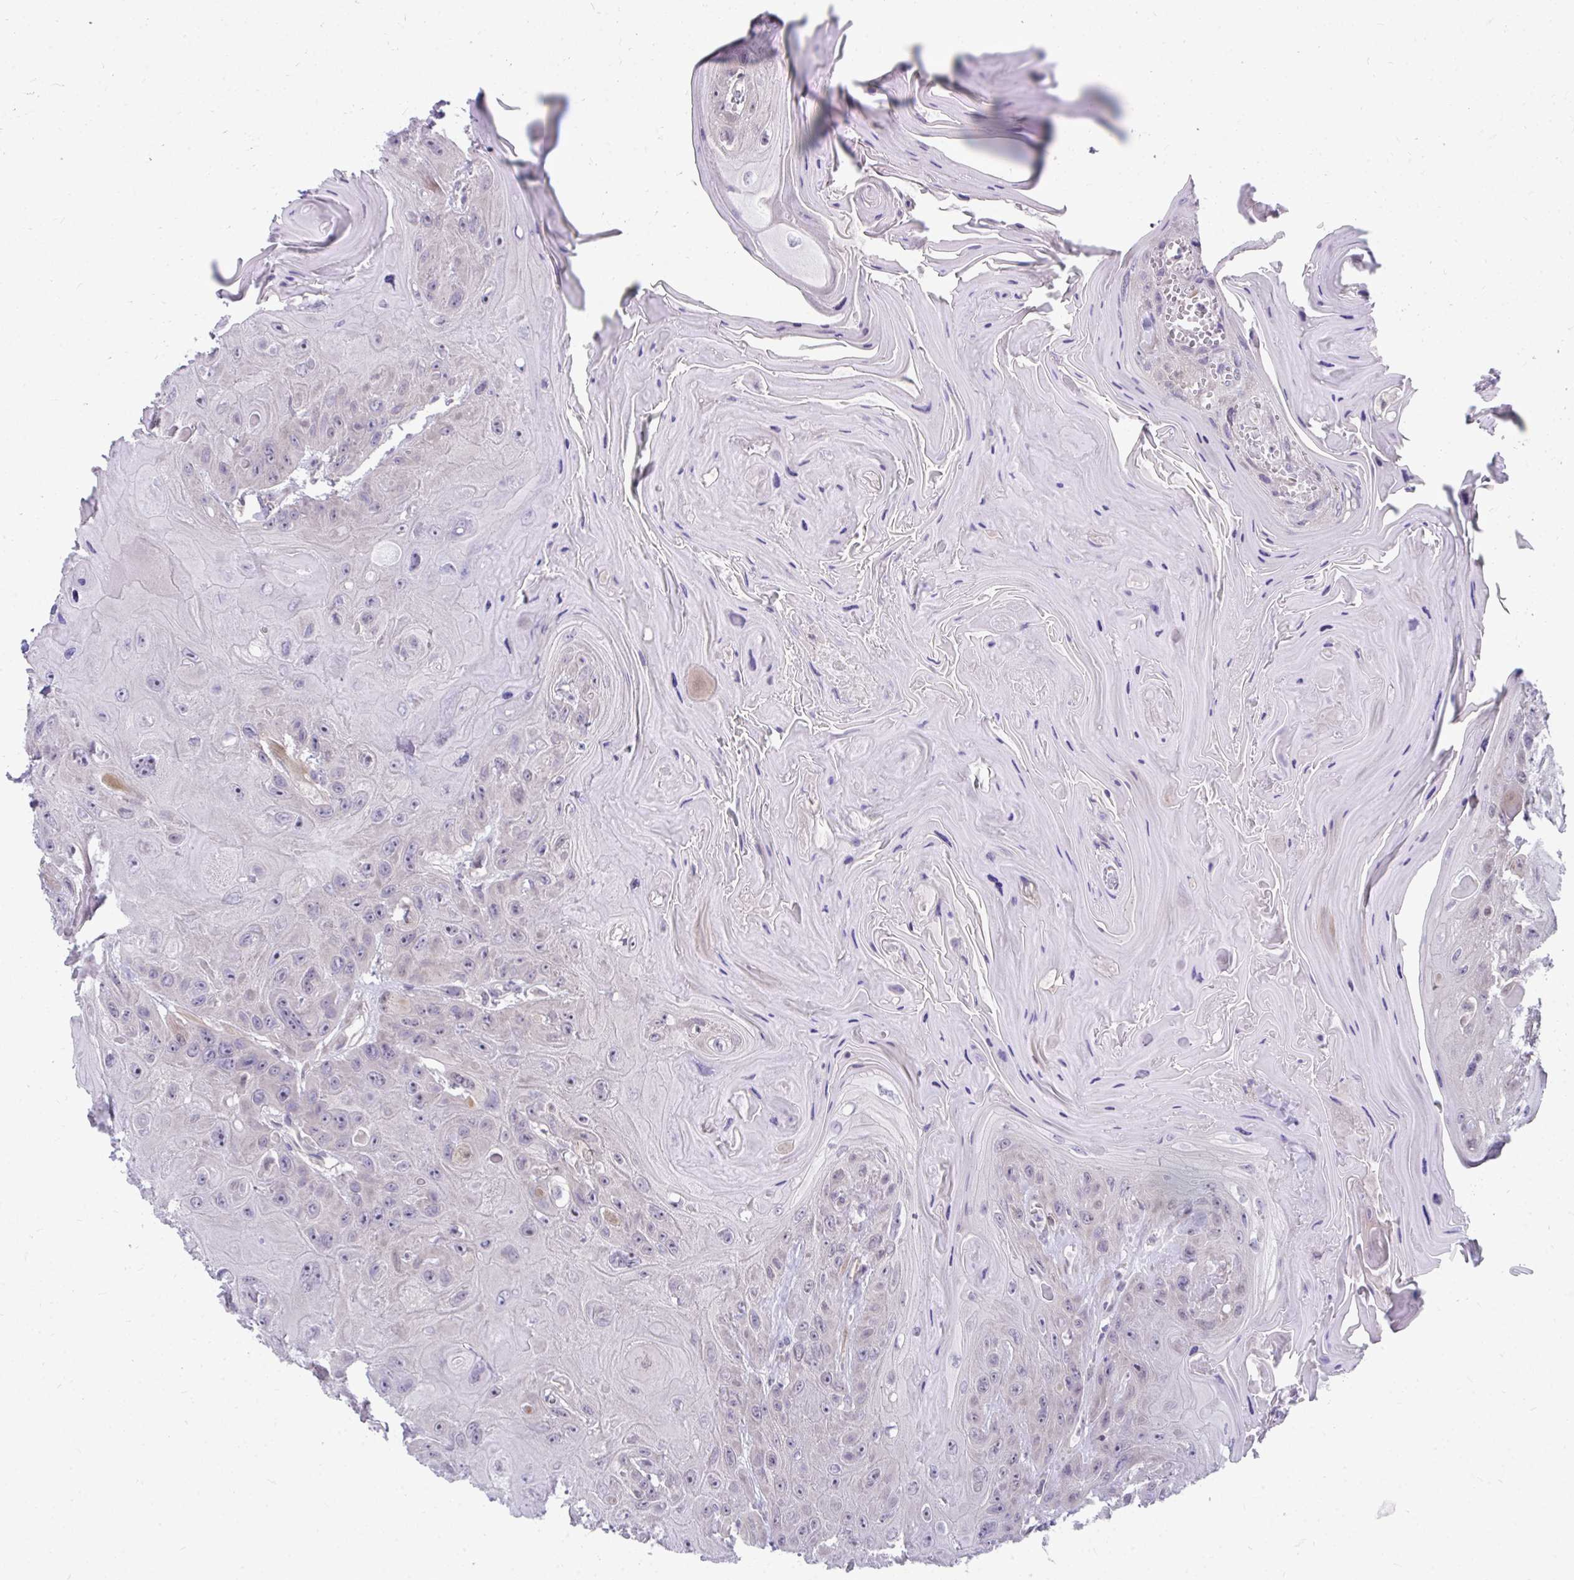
{"staining": {"intensity": "negative", "quantity": "none", "location": "none"}, "tissue": "head and neck cancer", "cell_type": "Tumor cells", "image_type": "cancer", "snomed": [{"axis": "morphology", "description": "Squamous cell carcinoma, NOS"}, {"axis": "topography", "description": "Head-Neck"}], "caption": "A photomicrograph of human head and neck cancer (squamous cell carcinoma) is negative for staining in tumor cells.", "gene": "MROH8", "patient": {"sex": "female", "age": 59}}